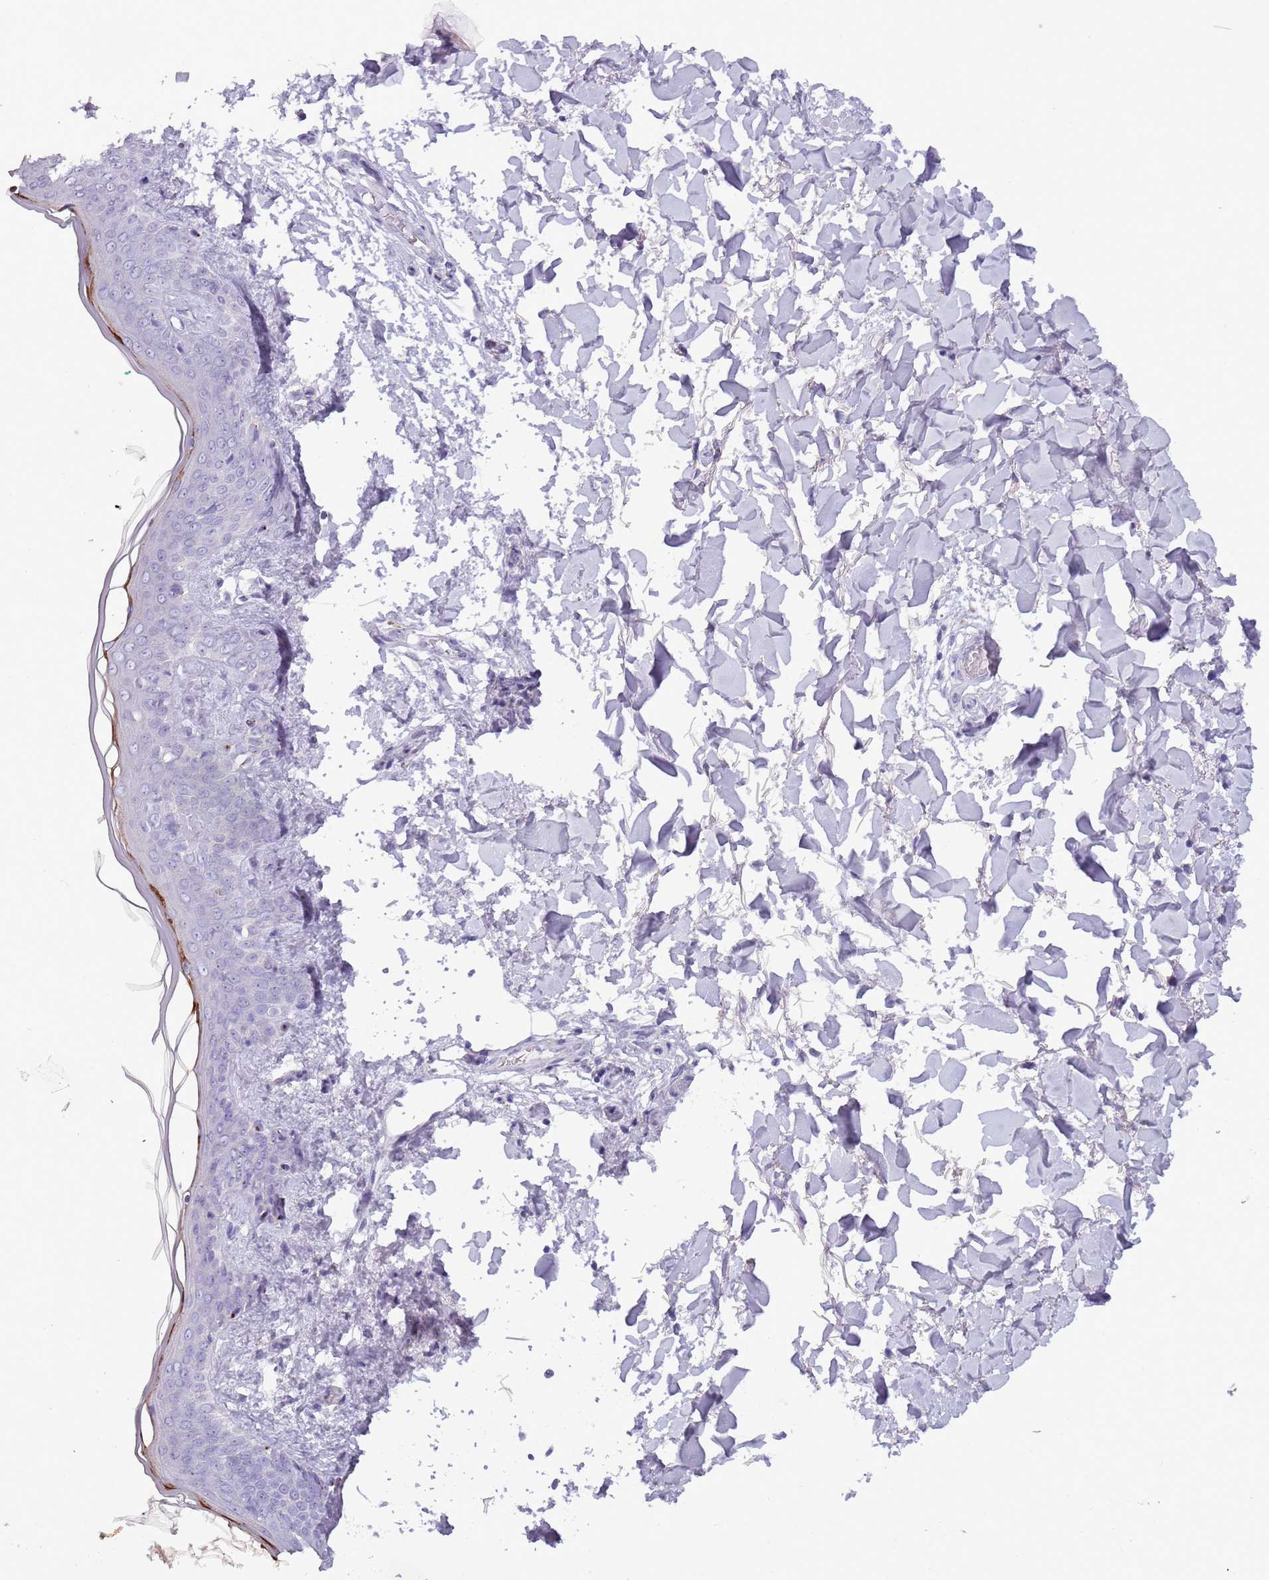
{"staining": {"intensity": "negative", "quantity": "none", "location": "none"}, "tissue": "skin", "cell_type": "Fibroblasts", "image_type": "normal", "snomed": [{"axis": "morphology", "description": "Normal tissue, NOS"}, {"axis": "topography", "description": "Skin"}], "caption": "Immunohistochemical staining of normal human skin exhibits no significant positivity in fibroblasts.", "gene": "NBPF4", "patient": {"sex": "female", "age": 34}}